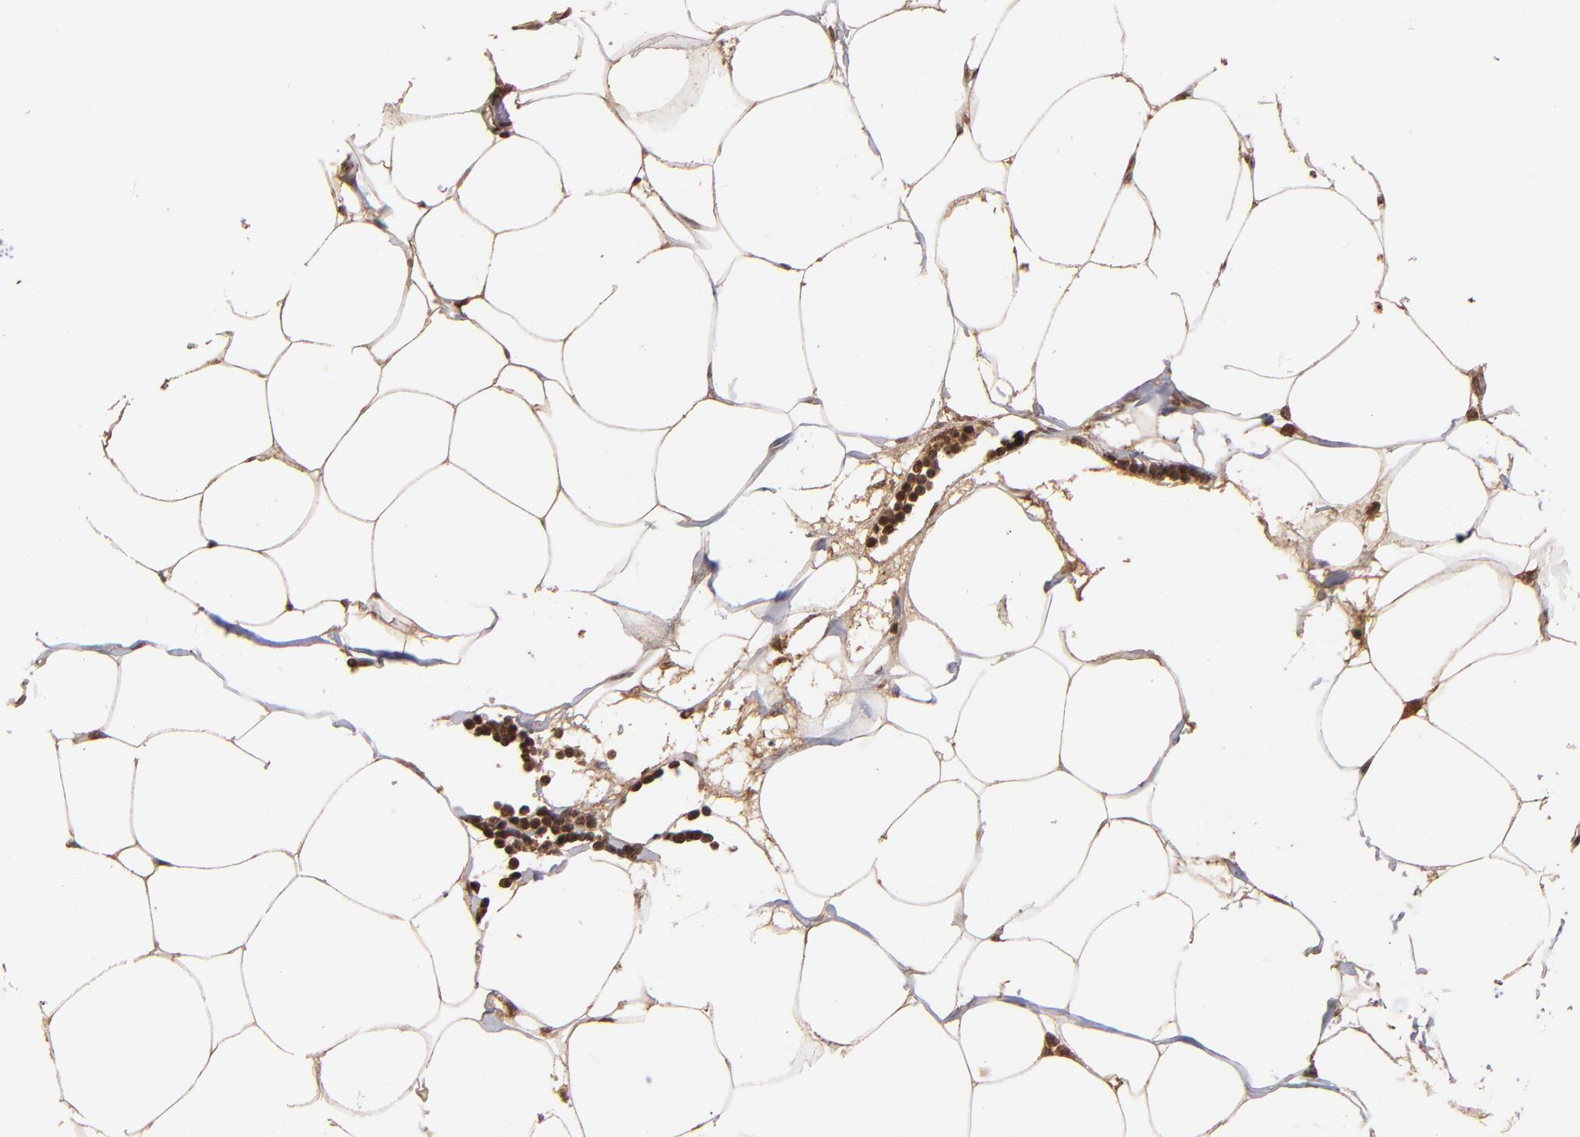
{"staining": {"intensity": "moderate", "quantity": "25%-75%", "location": "cytoplasmic/membranous"}, "tissue": "adipose tissue", "cell_type": "Adipocytes", "image_type": "normal", "snomed": [{"axis": "morphology", "description": "Normal tissue, NOS"}, {"axis": "morphology", "description": "Adenocarcinoma, NOS"}, {"axis": "topography", "description": "Colon"}, {"axis": "topography", "description": "Peripheral nerve tissue"}], "caption": "A high-resolution photomicrograph shows IHC staining of benign adipose tissue, which shows moderate cytoplasmic/membranous positivity in about 25%-75% of adipocytes.", "gene": "NFE2L2", "patient": {"sex": "male", "age": 14}}